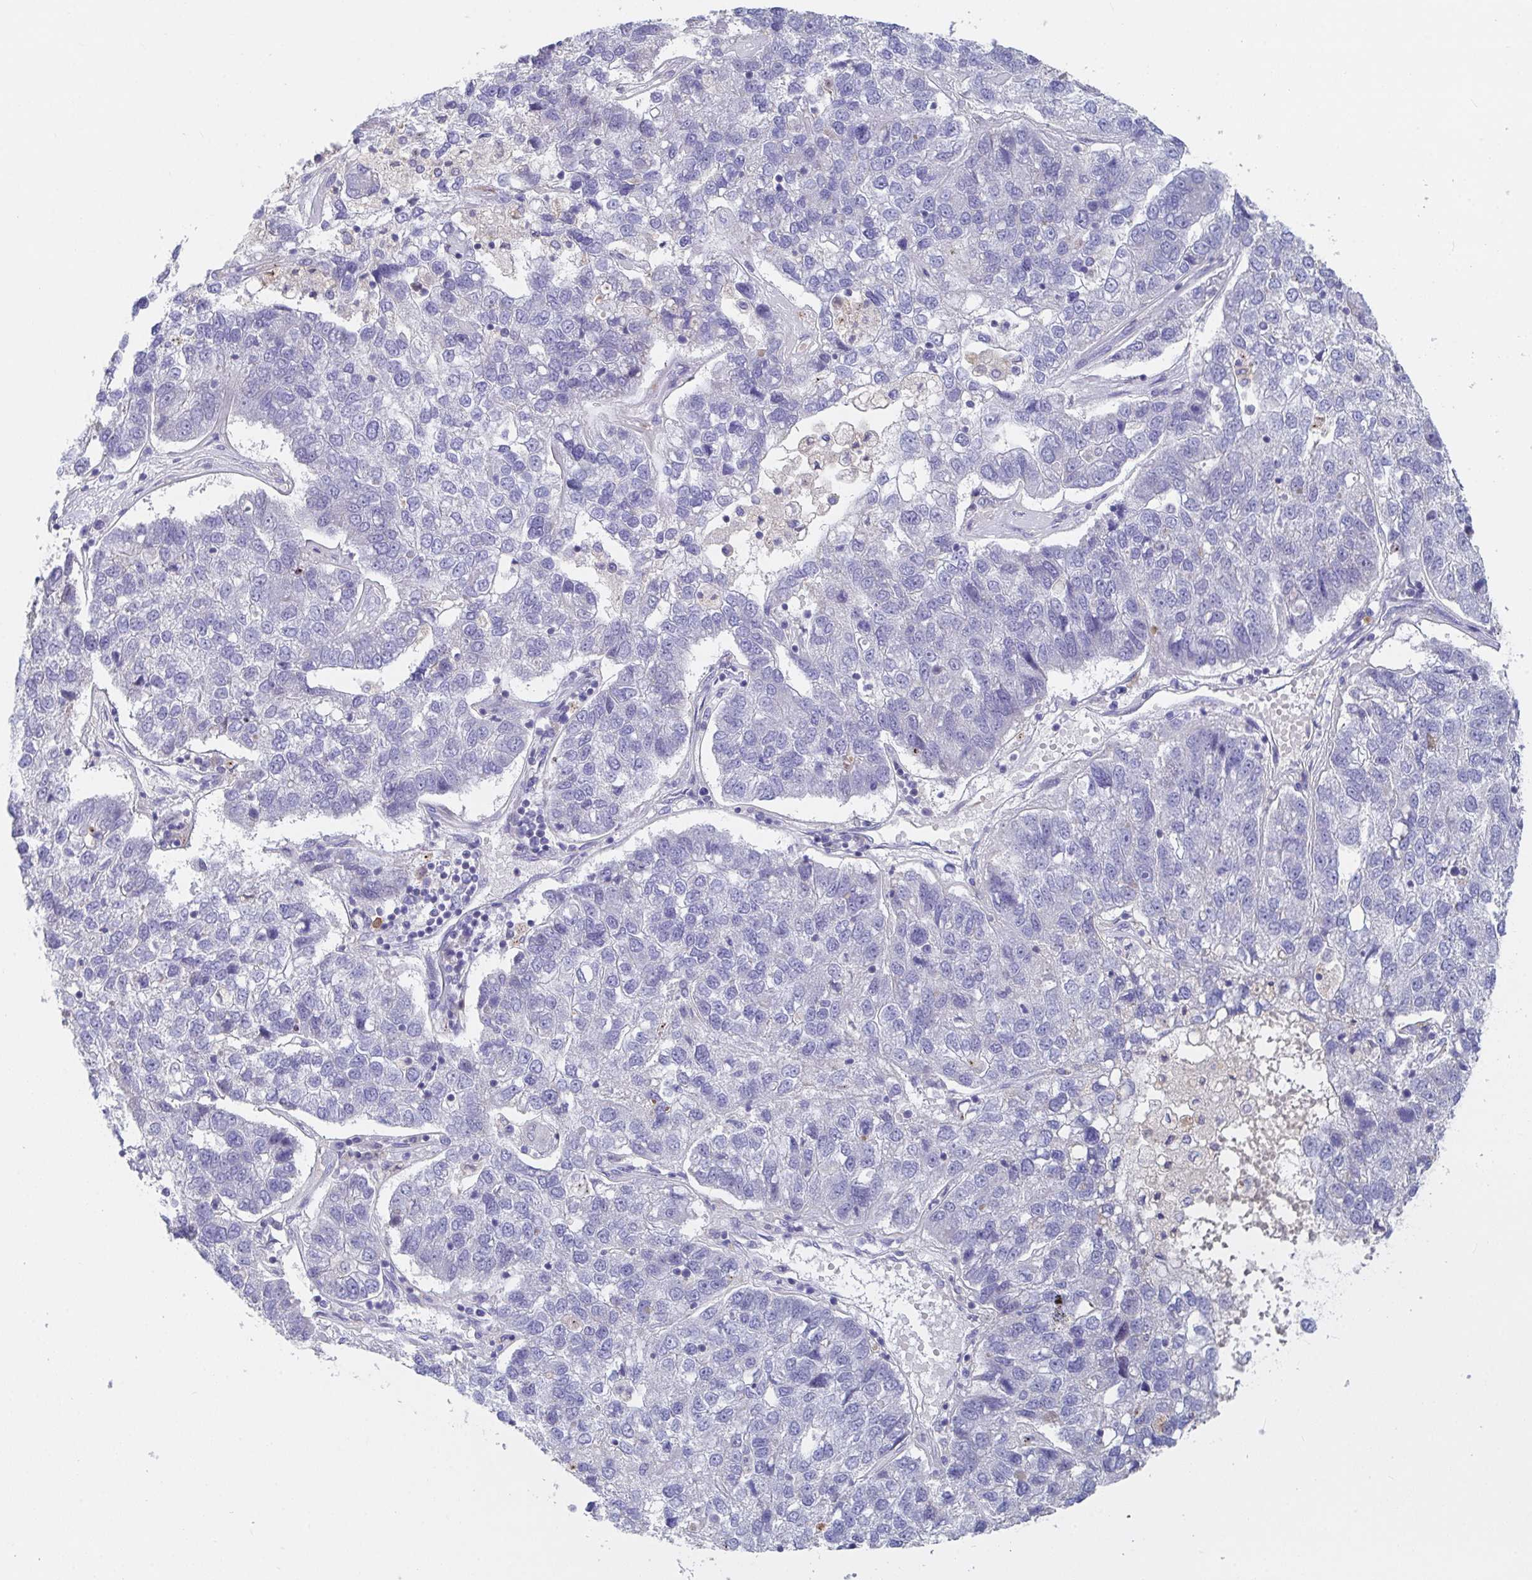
{"staining": {"intensity": "negative", "quantity": "none", "location": "none"}, "tissue": "pancreatic cancer", "cell_type": "Tumor cells", "image_type": "cancer", "snomed": [{"axis": "morphology", "description": "Adenocarcinoma, NOS"}, {"axis": "topography", "description": "Pancreas"}], "caption": "This is an IHC micrograph of adenocarcinoma (pancreatic). There is no expression in tumor cells.", "gene": "ZNF561", "patient": {"sex": "female", "age": 61}}